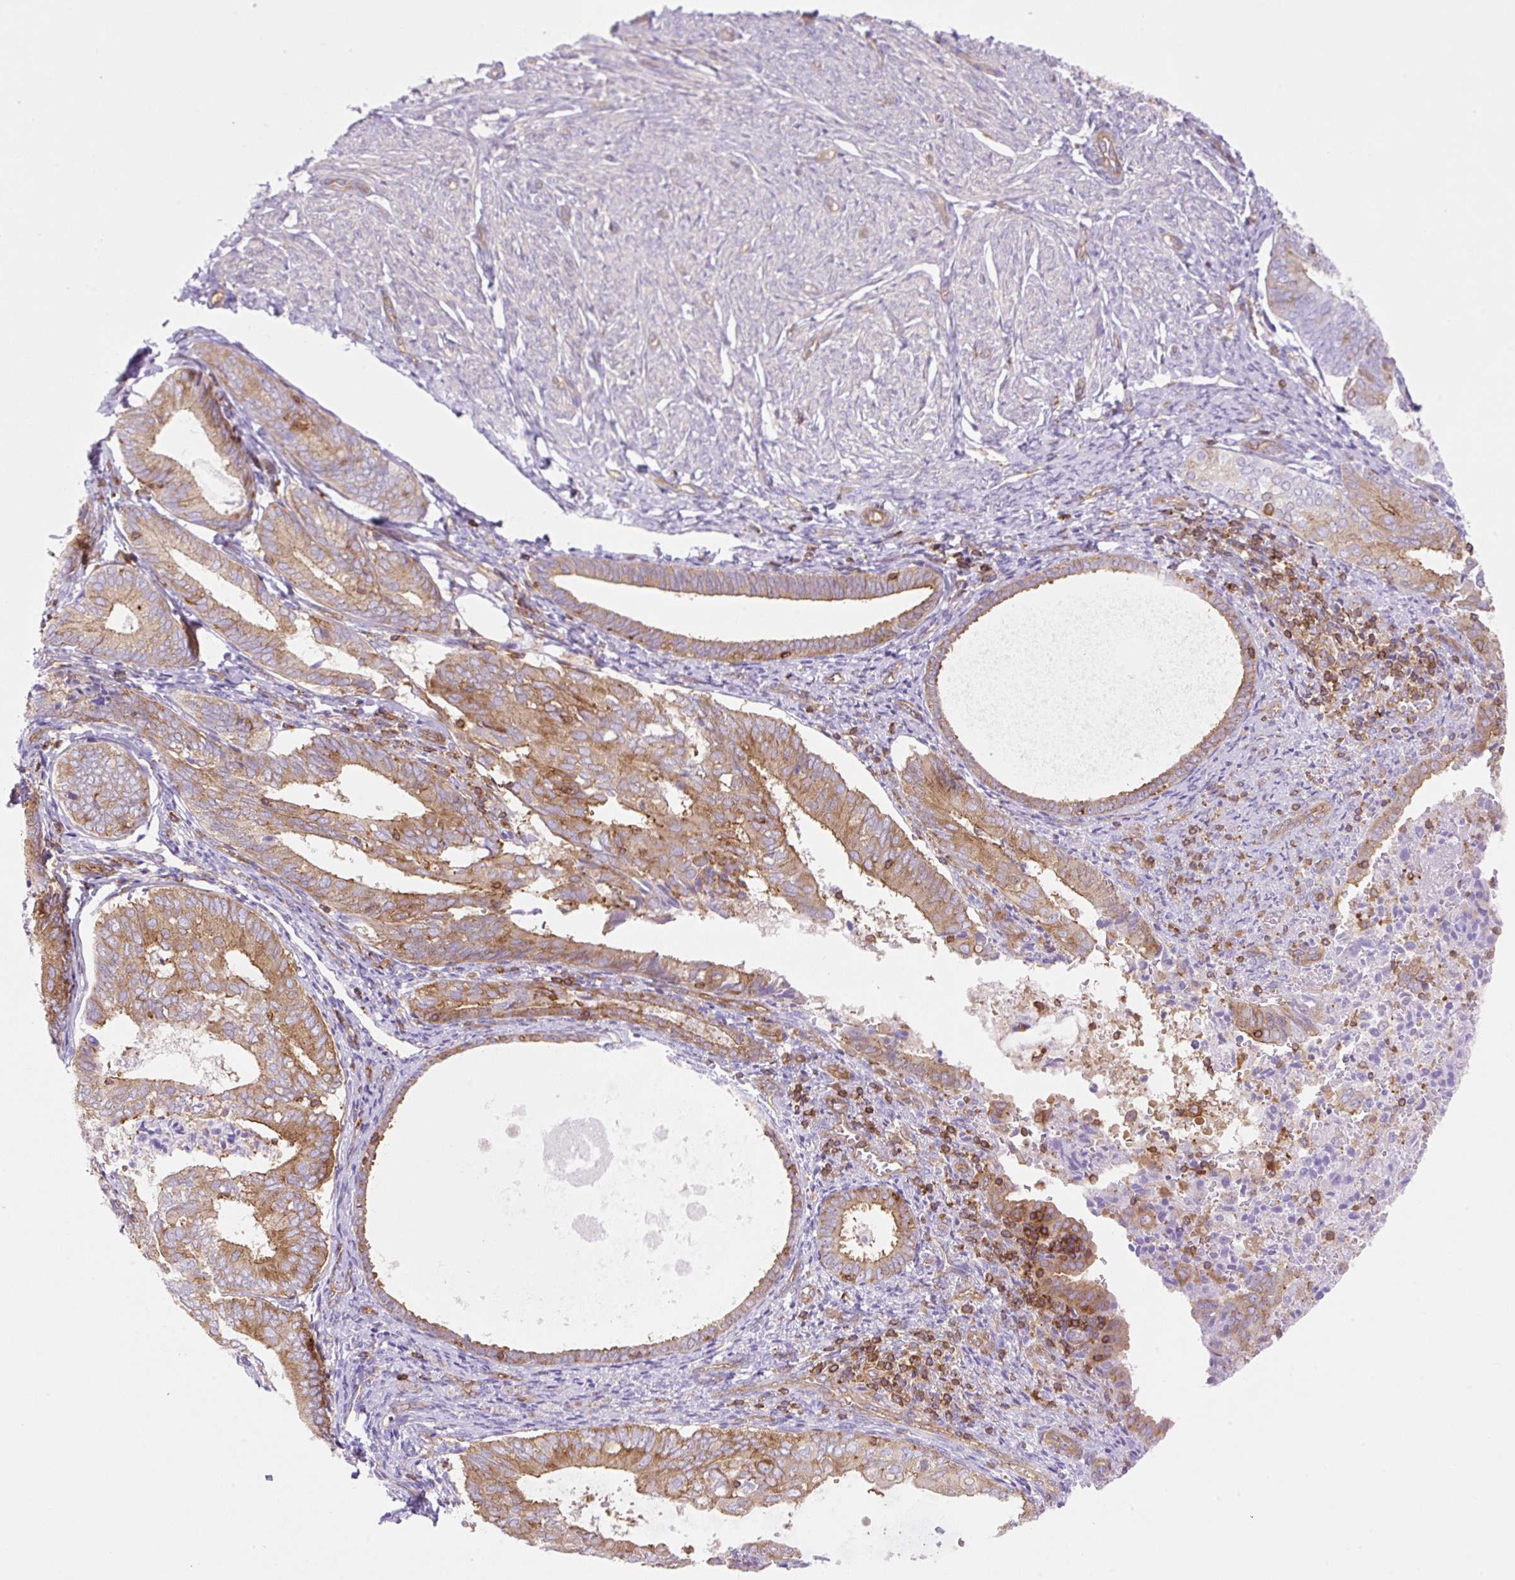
{"staining": {"intensity": "moderate", "quantity": ">75%", "location": "cytoplasmic/membranous"}, "tissue": "endometrial cancer", "cell_type": "Tumor cells", "image_type": "cancer", "snomed": [{"axis": "morphology", "description": "Adenocarcinoma, NOS"}, {"axis": "topography", "description": "Endometrium"}], "caption": "This histopathology image reveals immunohistochemistry staining of adenocarcinoma (endometrial), with medium moderate cytoplasmic/membranous staining in approximately >75% of tumor cells.", "gene": "DNM2", "patient": {"sex": "female", "age": 87}}